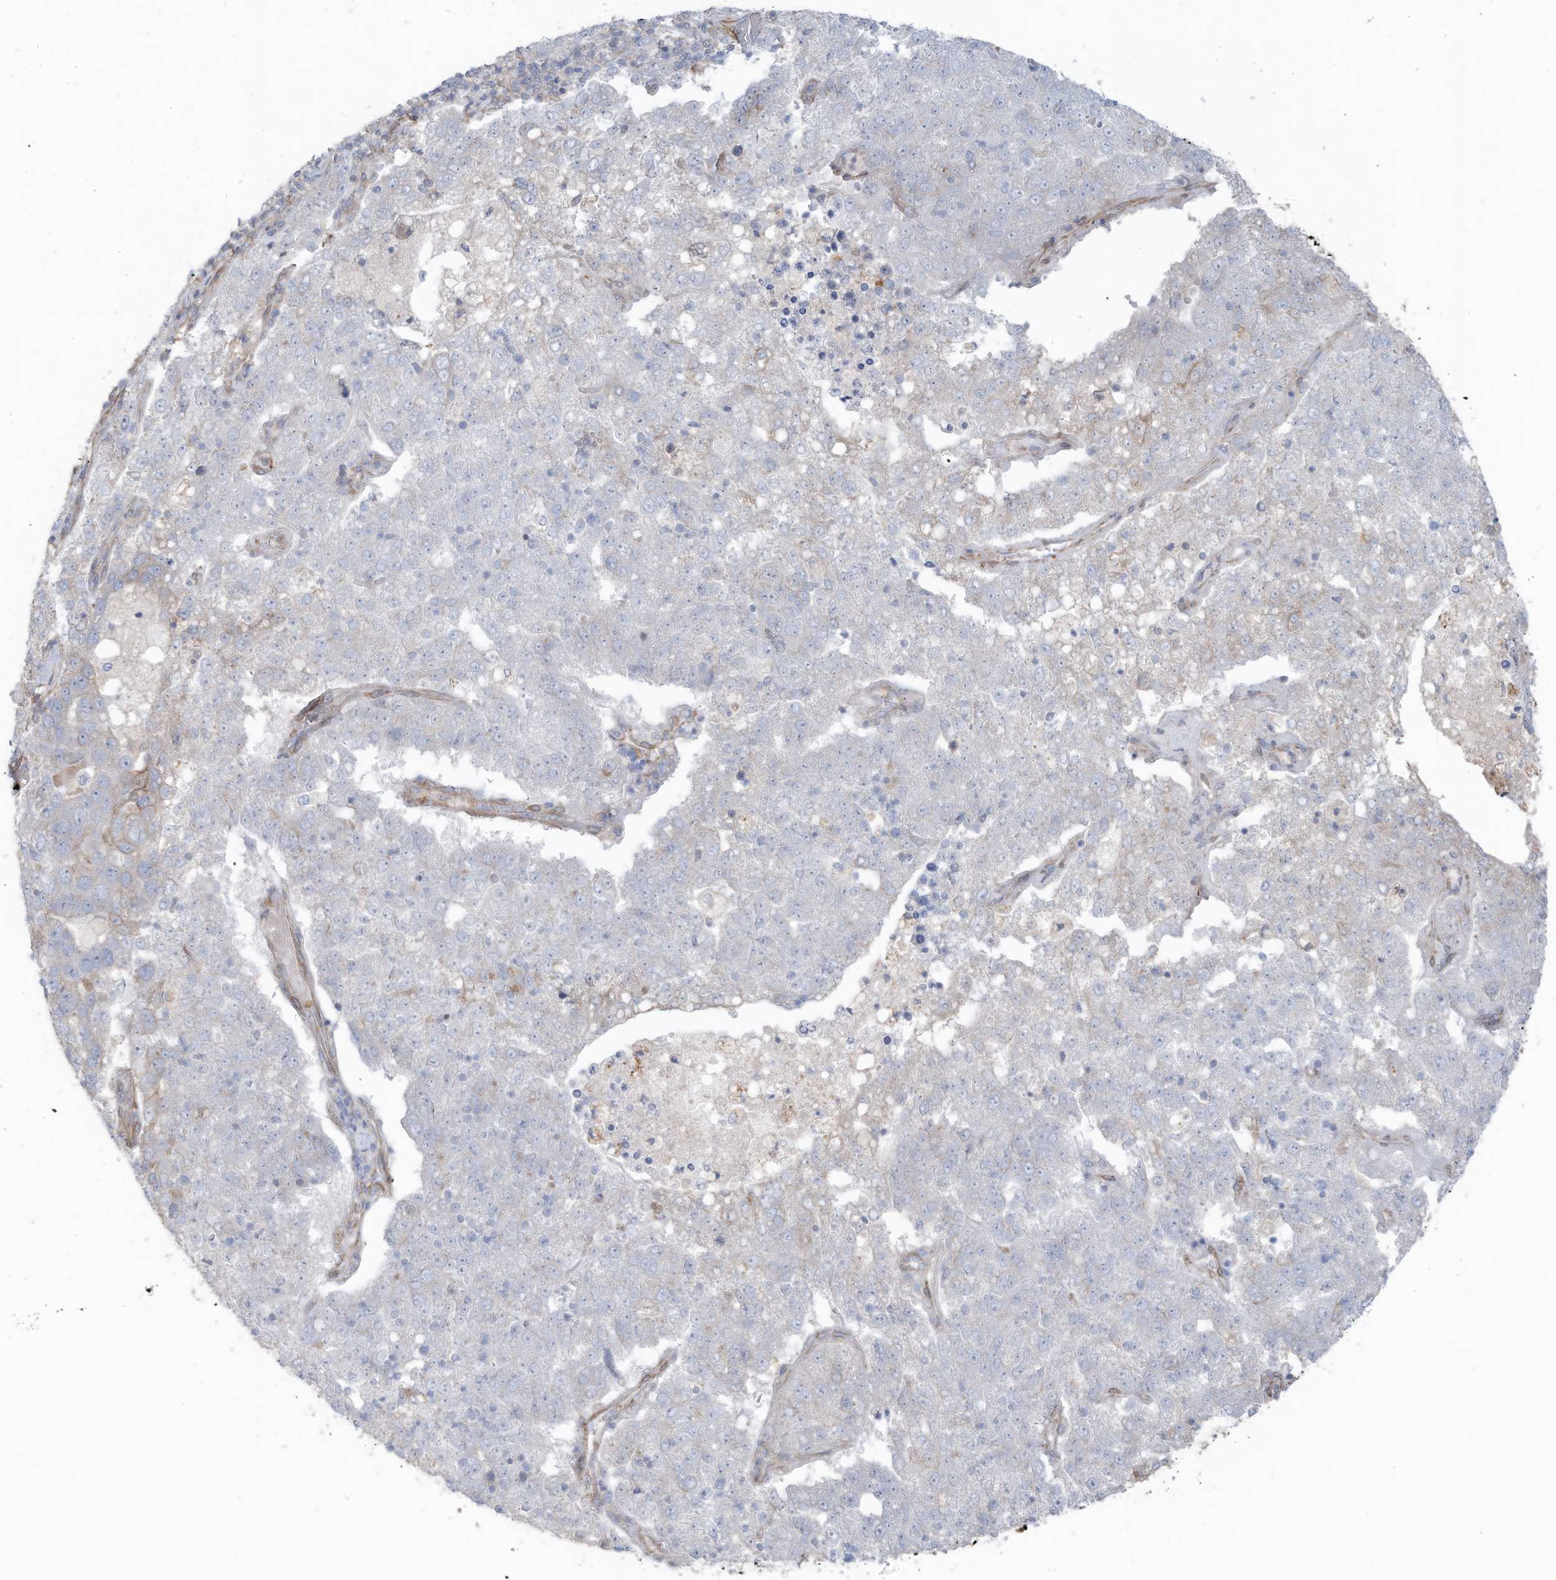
{"staining": {"intensity": "negative", "quantity": "none", "location": "none"}, "tissue": "pancreatic cancer", "cell_type": "Tumor cells", "image_type": "cancer", "snomed": [{"axis": "morphology", "description": "Adenocarcinoma, NOS"}, {"axis": "topography", "description": "Pancreas"}], "caption": "Protein analysis of adenocarcinoma (pancreatic) shows no significant staining in tumor cells.", "gene": "SLC17A7", "patient": {"sex": "female", "age": 61}}